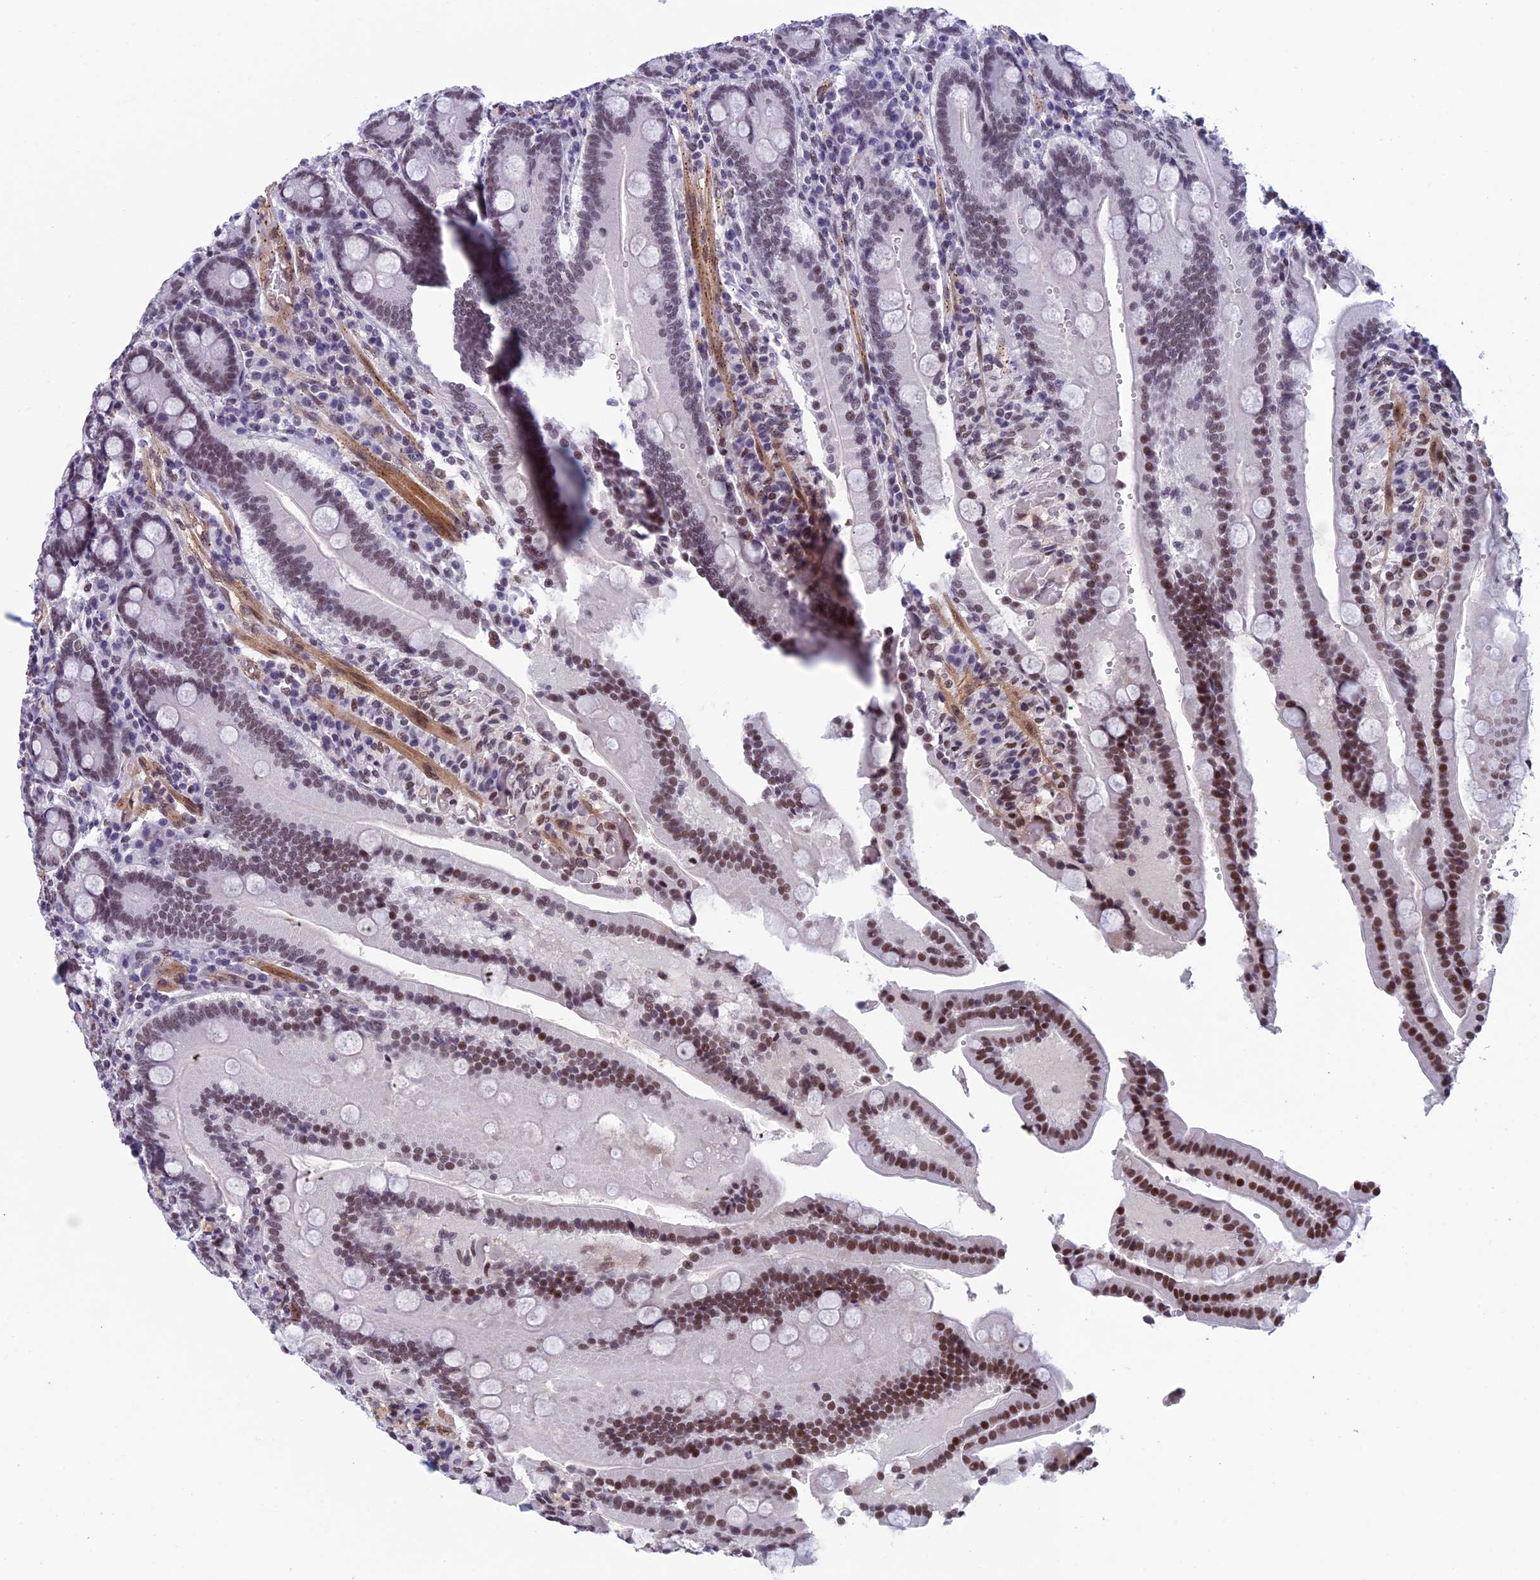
{"staining": {"intensity": "moderate", "quantity": ">75%", "location": "nuclear"}, "tissue": "duodenum", "cell_type": "Glandular cells", "image_type": "normal", "snomed": [{"axis": "morphology", "description": "Normal tissue, NOS"}, {"axis": "topography", "description": "Duodenum"}], "caption": "Immunohistochemistry (IHC) (DAB (3,3'-diaminobenzidine)) staining of normal duodenum displays moderate nuclear protein expression in about >75% of glandular cells. (DAB (3,3'-diaminobenzidine) IHC with brightfield microscopy, high magnification).", "gene": "NIPBL", "patient": {"sex": "female", "age": 62}}